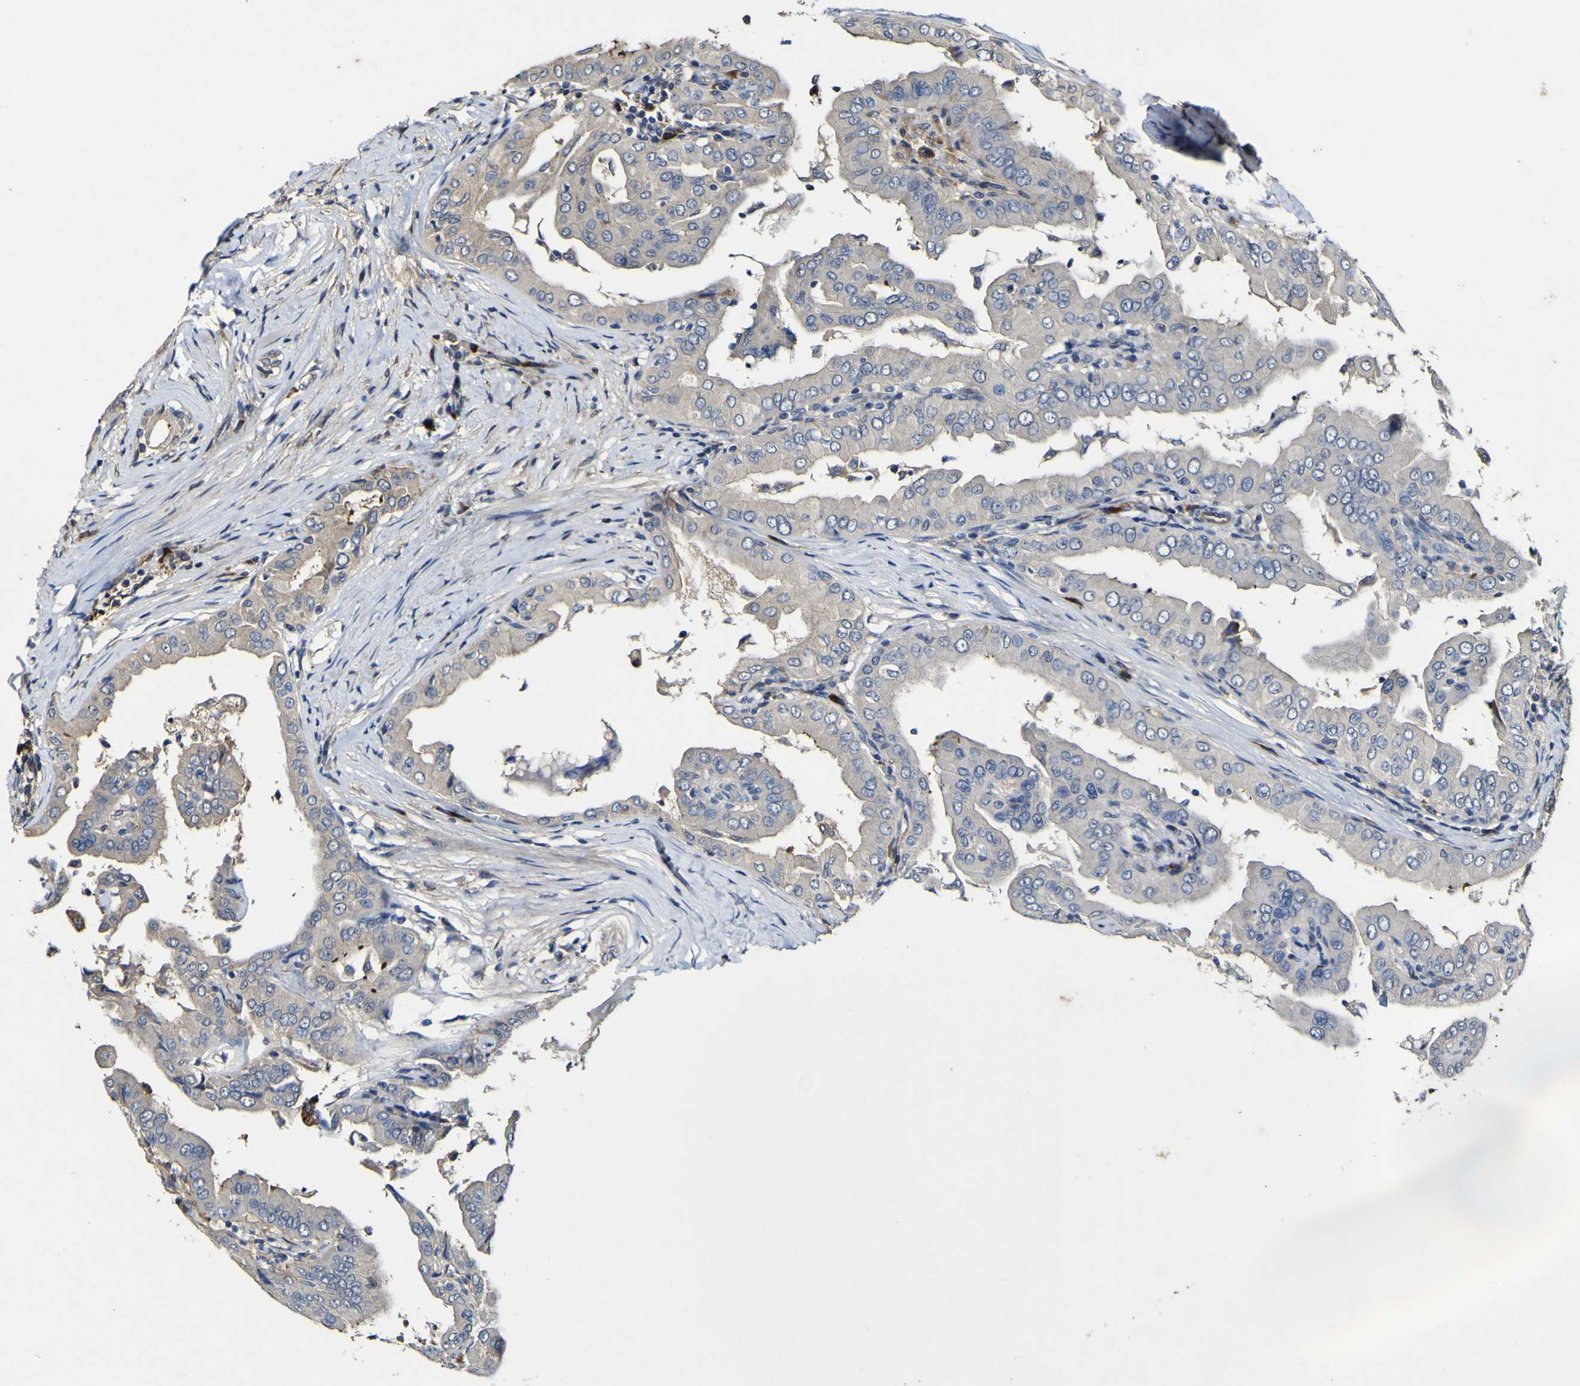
{"staining": {"intensity": "negative", "quantity": "none", "location": "none"}, "tissue": "thyroid cancer", "cell_type": "Tumor cells", "image_type": "cancer", "snomed": [{"axis": "morphology", "description": "Papillary adenocarcinoma, NOS"}, {"axis": "topography", "description": "Thyroid gland"}], "caption": "Protein analysis of thyroid cancer (papillary adenocarcinoma) displays no significant positivity in tumor cells.", "gene": "CCL2", "patient": {"sex": "male", "age": 33}}